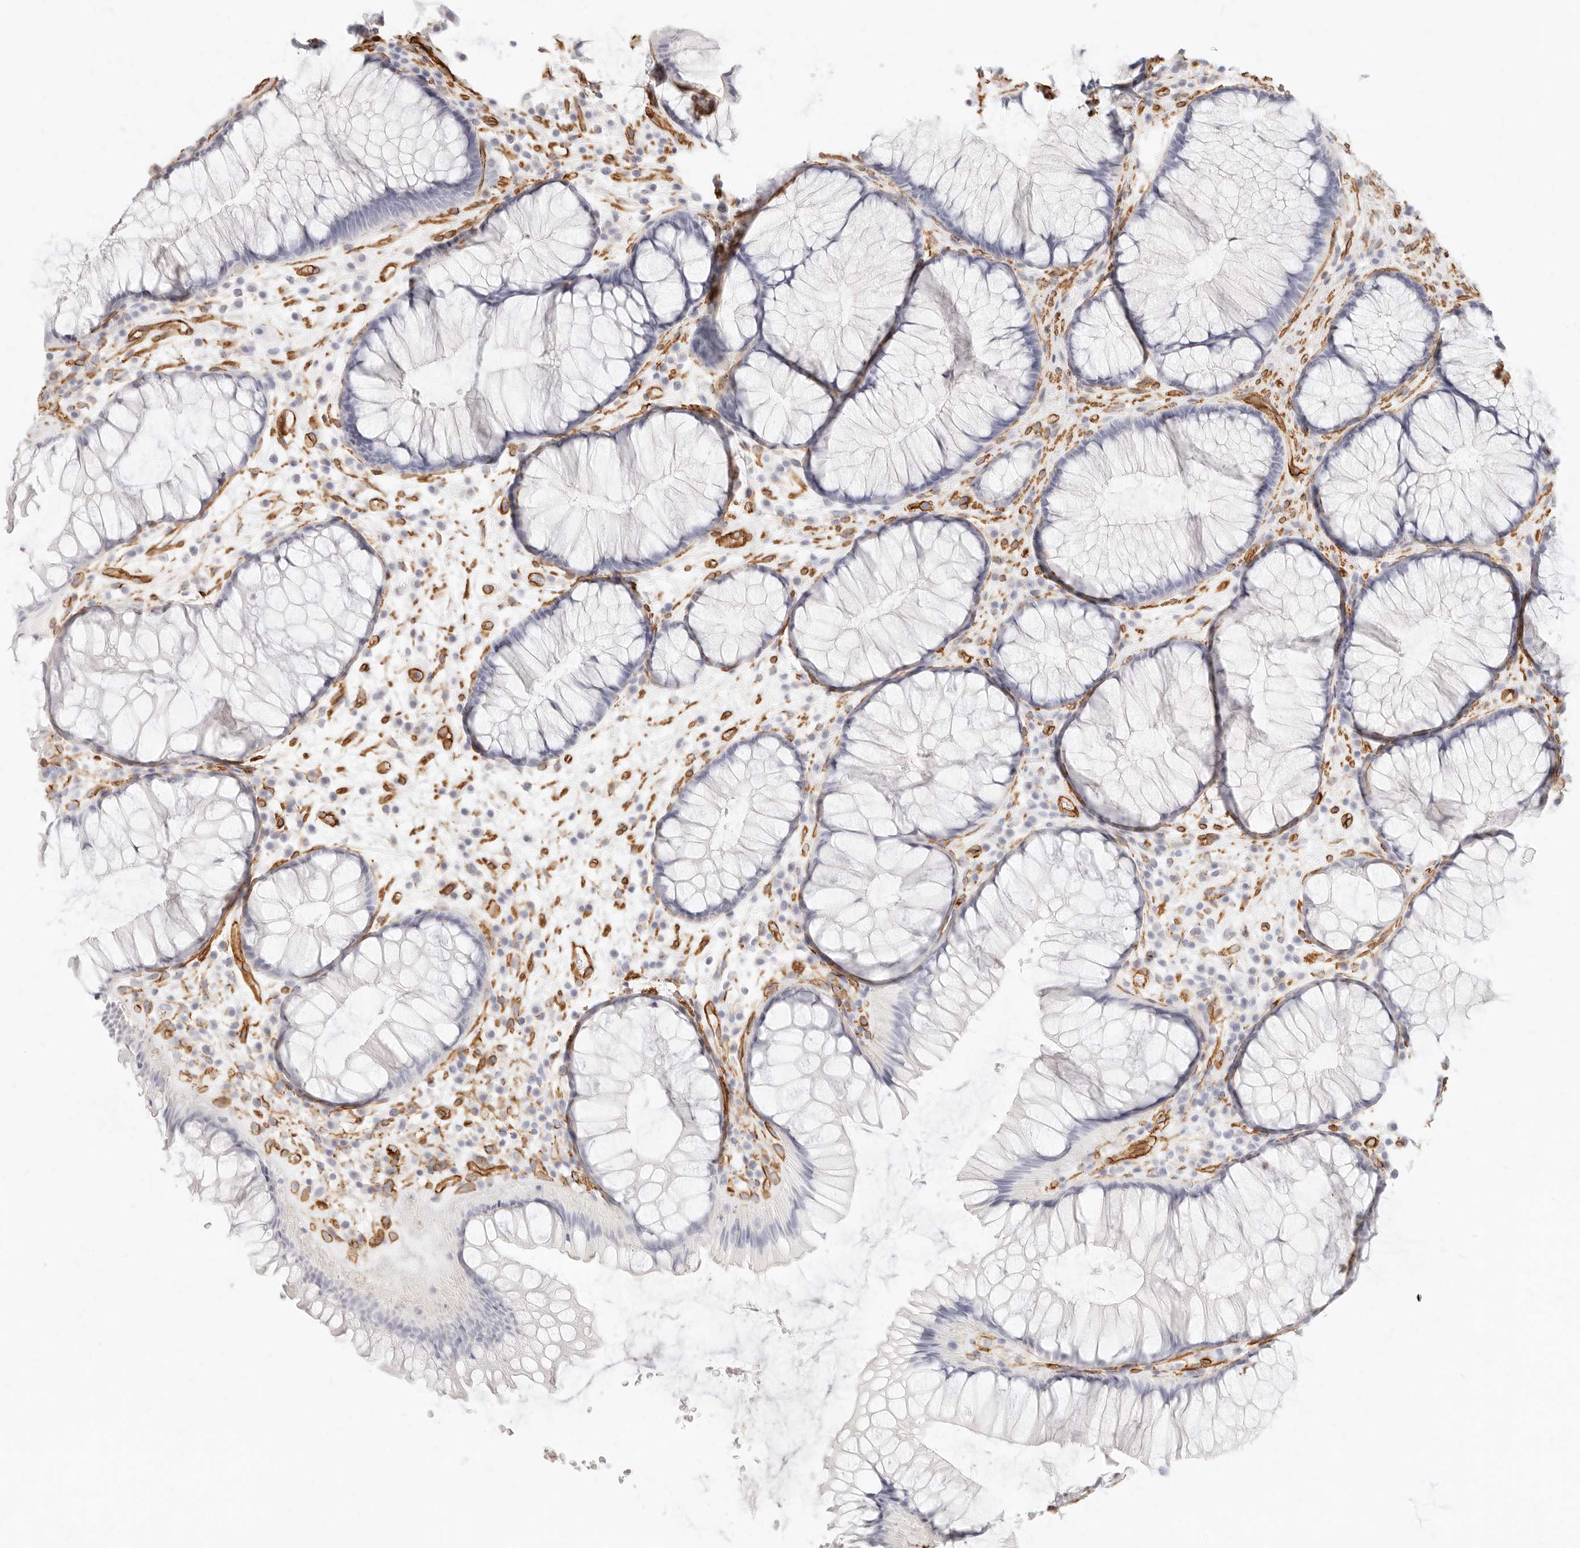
{"staining": {"intensity": "negative", "quantity": "none", "location": "none"}, "tissue": "rectum", "cell_type": "Glandular cells", "image_type": "normal", "snomed": [{"axis": "morphology", "description": "Normal tissue, NOS"}, {"axis": "topography", "description": "Rectum"}], "caption": "Immunohistochemistry histopathology image of unremarkable rectum stained for a protein (brown), which demonstrates no positivity in glandular cells. (DAB (3,3'-diaminobenzidine) immunohistochemistry (IHC), high magnification).", "gene": "NUS1", "patient": {"sex": "male", "age": 51}}